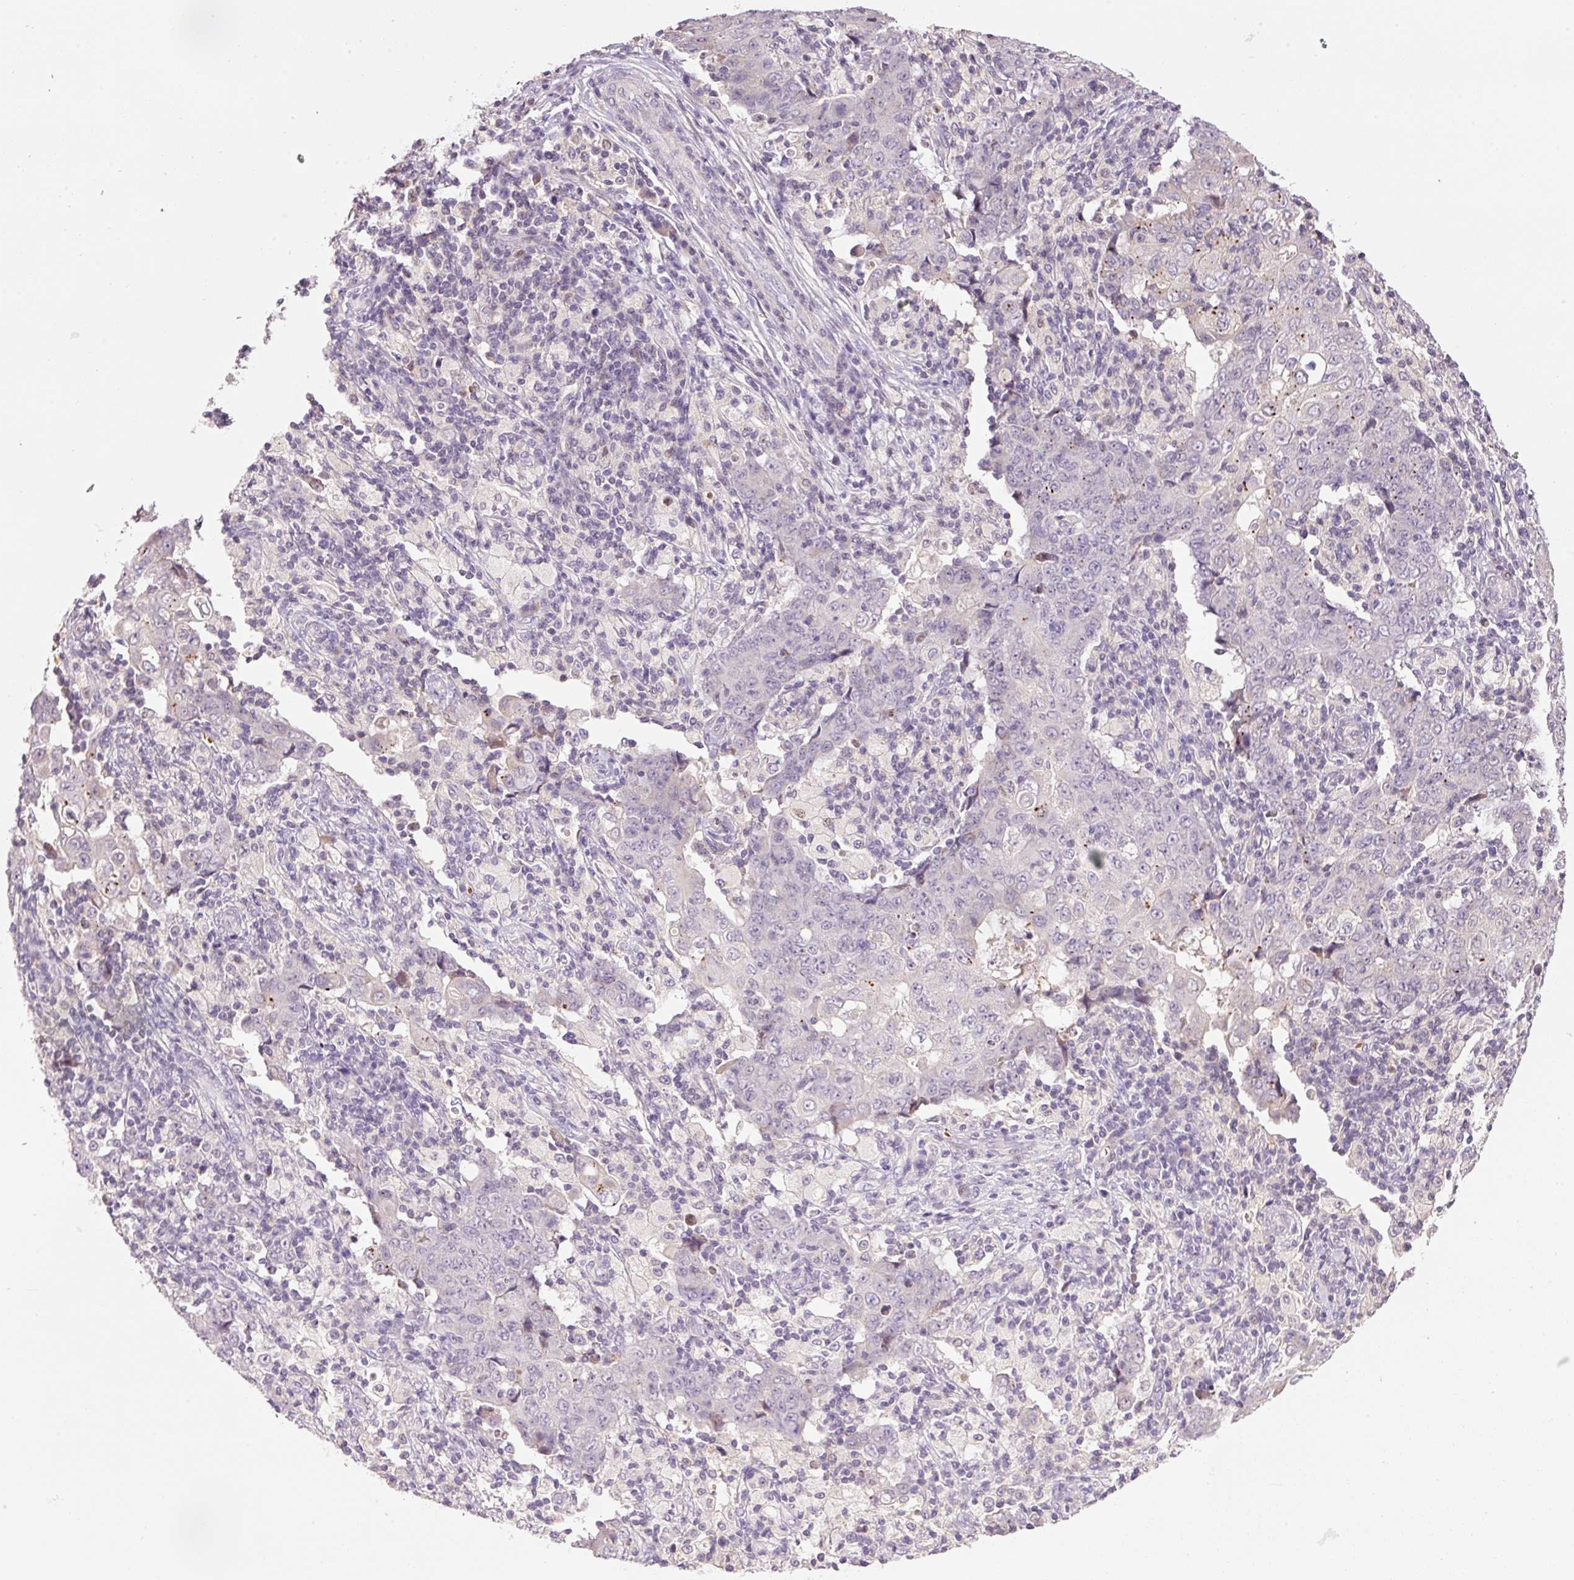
{"staining": {"intensity": "negative", "quantity": "none", "location": "none"}, "tissue": "ovarian cancer", "cell_type": "Tumor cells", "image_type": "cancer", "snomed": [{"axis": "morphology", "description": "Carcinoma, endometroid"}, {"axis": "topography", "description": "Ovary"}], "caption": "Tumor cells show no significant positivity in ovarian cancer (endometroid carcinoma).", "gene": "CMTM8", "patient": {"sex": "female", "age": 42}}